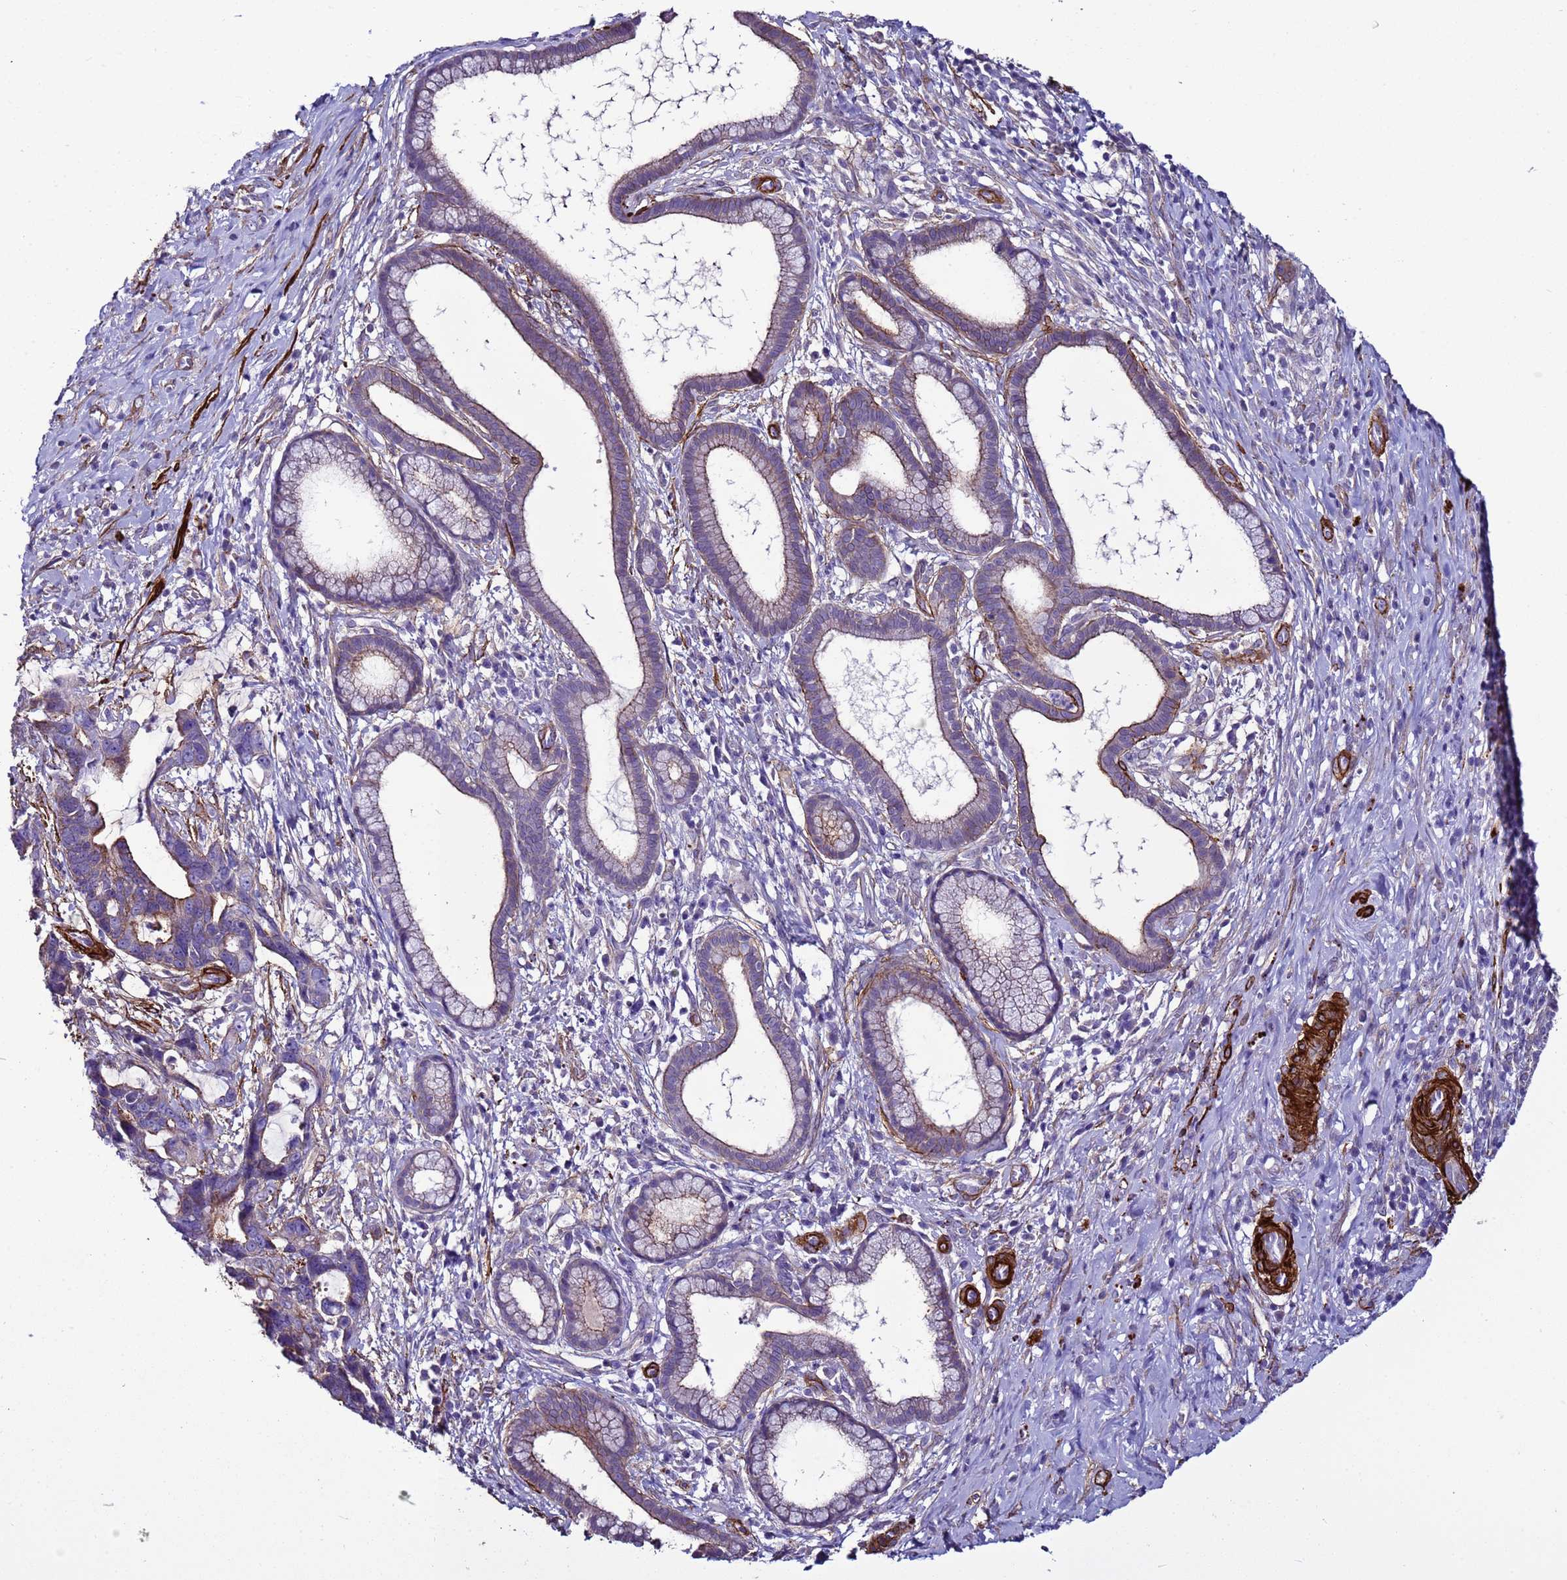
{"staining": {"intensity": "moderate", "quantity": "<25%", "location": "cytoplasmic/membranous"}, "tissue": "pancreatic cancer", "cell_type": "Tumor cells", "image_type": "cancer", "snomed": [{"axis": "morphology", "description": "Adenocarcinoma, NOS"}, {"axis": "topography", "description": "Pancreas"}], "caption": "Pancreatic cancer tissue demonstrates moderate cytoplasmic/membranous staining in approximately <25% of tumor cells, visualized by immunohistochemistry.", "gene": "RABL2B", "patient": {"sex": "female", "age": 83}}